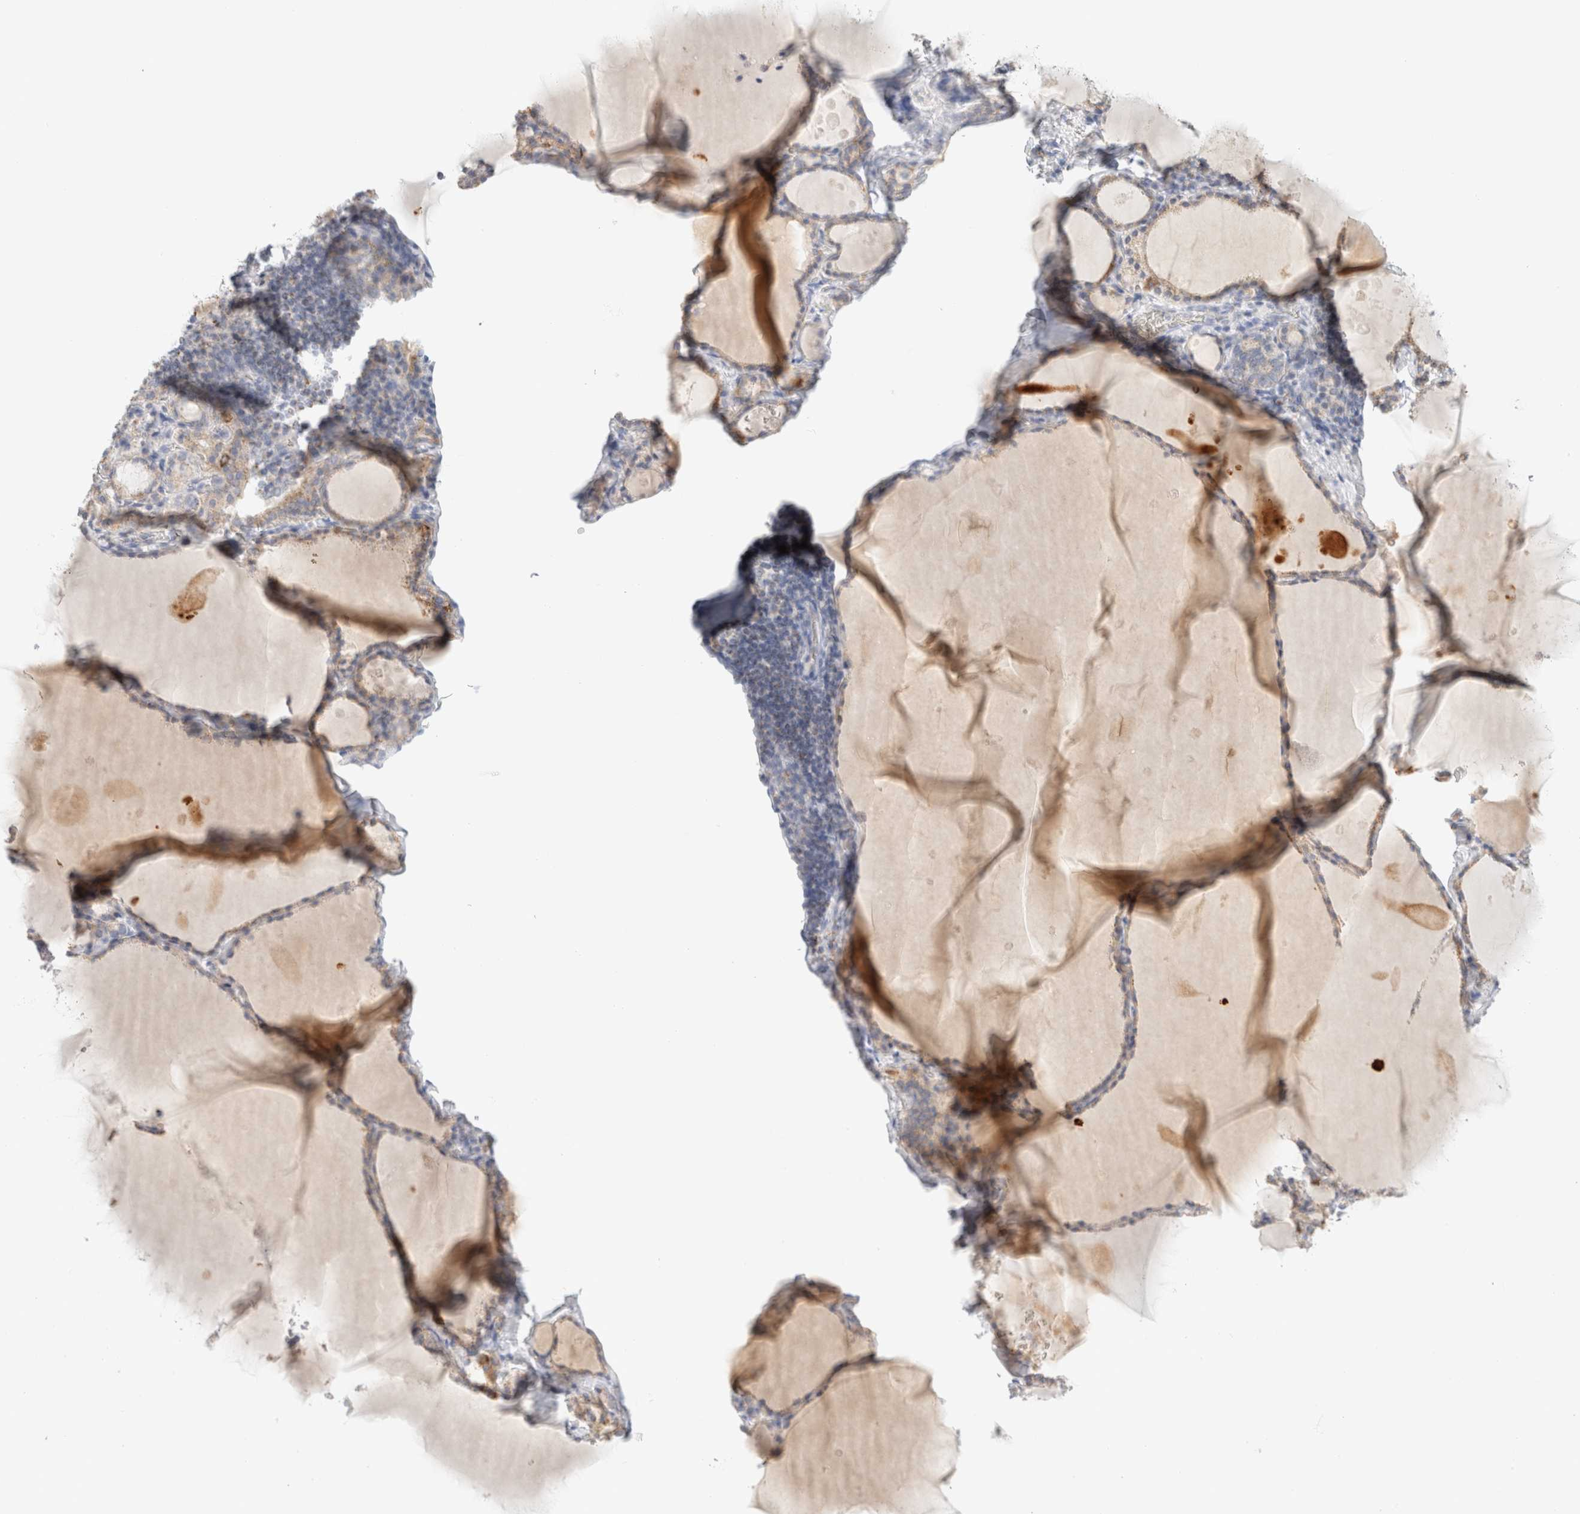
{"staining": {"intensity": "moderate", "quantity": "<25%", "location": "cytoplasmic/membranous"}, "tissue": "thyroid gland", "cell_type": "Glandular cells", "image_type": "normal", "snomed": [{"axis": "morphology", "description": "Normal tissue, NOS"}, {"axis": "topography", "description": "Thyroid gland"}], "caption": "Protein staining by immunohistochemistry displays moderate cytoplasmic/membranous expression in approximately <25% of glandular cells in normal thyroid gland. (DAB (3,3'-diaminobenzidine) = brown stain, brightfield microscopy at high magnification).", "gene": "HDHD3", "patient": {"sex": "male", "age": 56}}